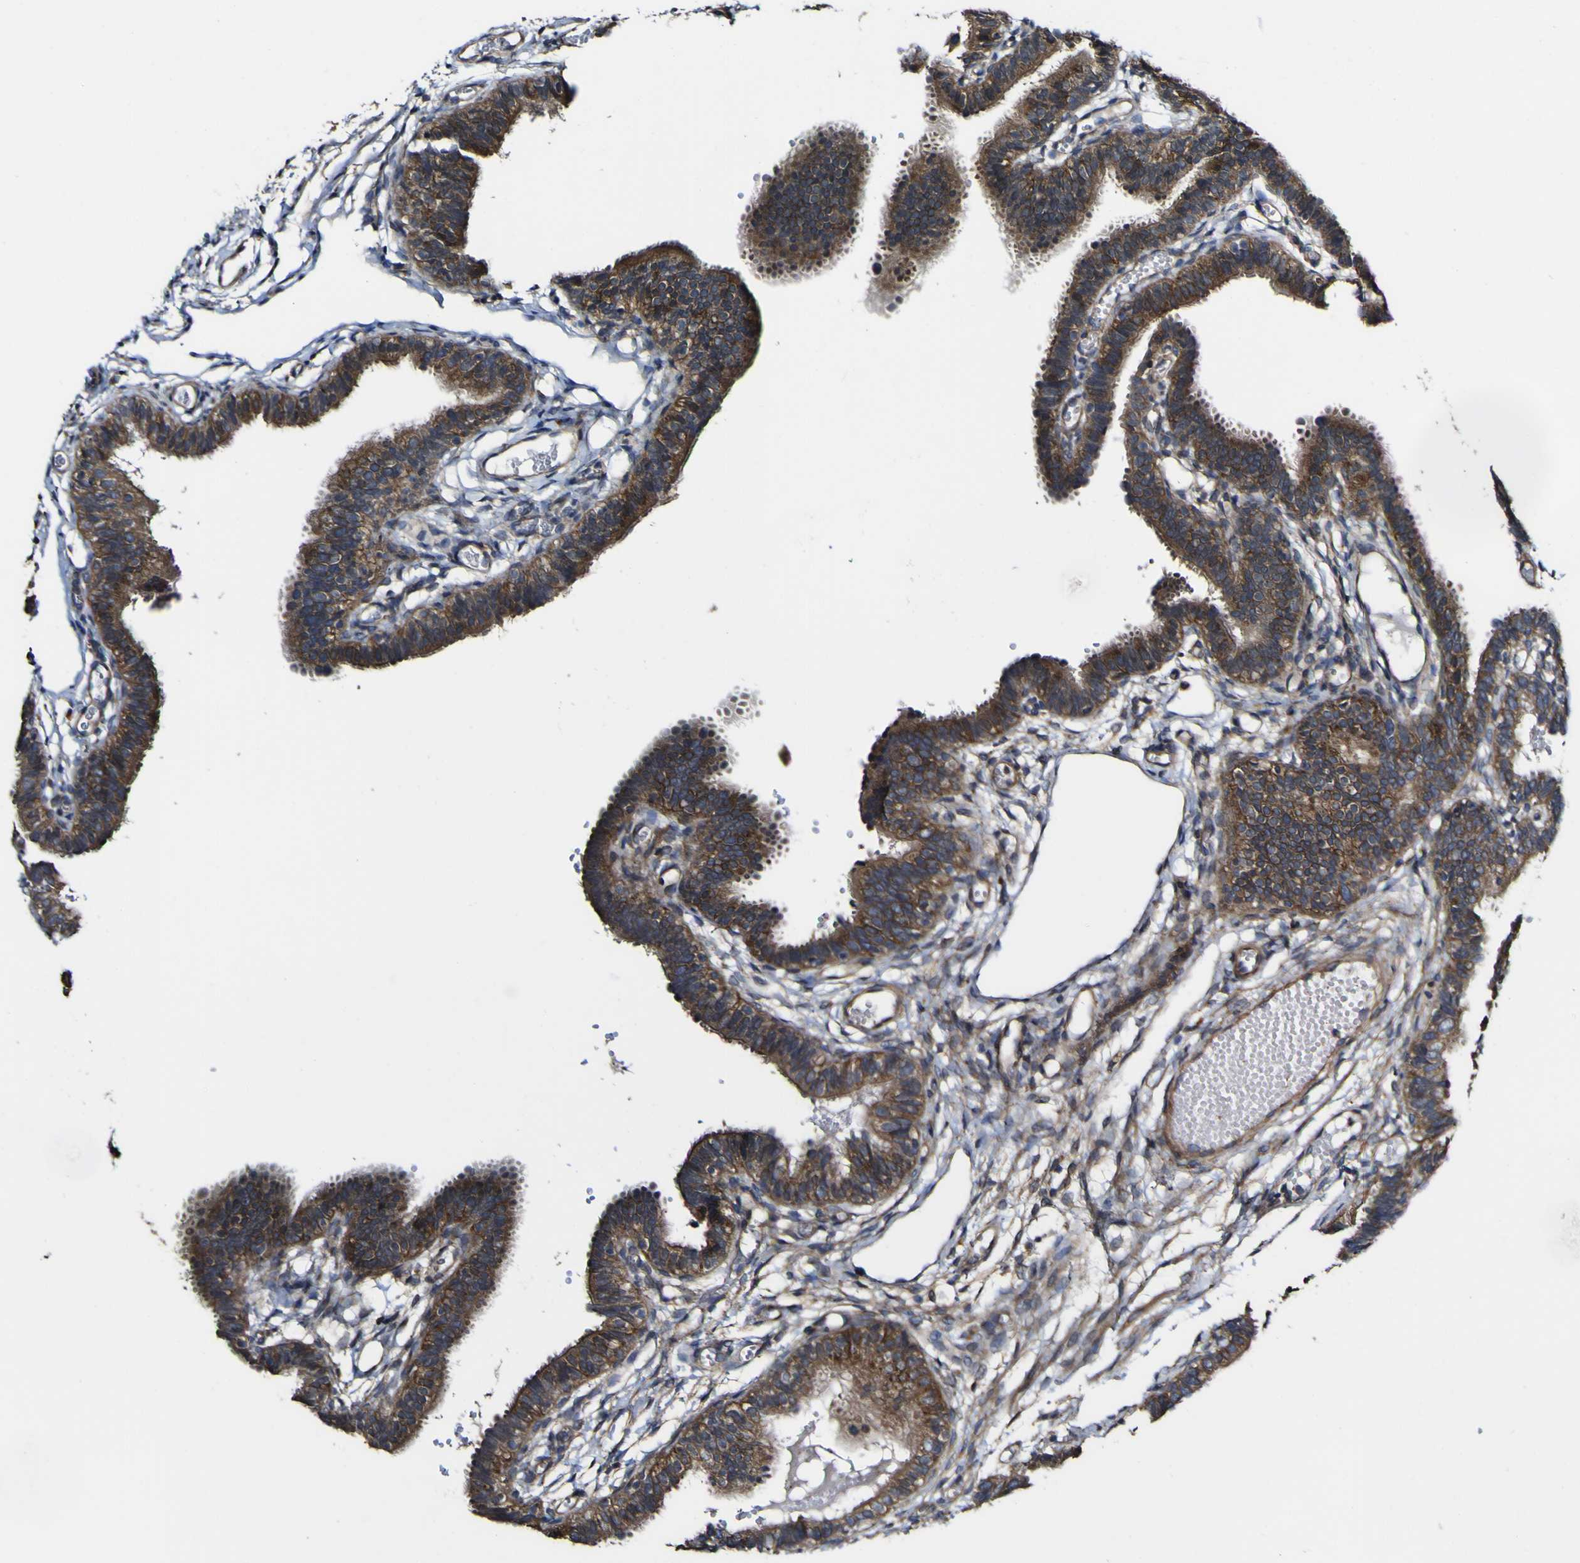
{"staining": {"intensity": "strong", "quantity": ">75%", "location": "cytoplasmic/membranous"}, "tissue": "fallopian tube", "cell_type": "Glandular cells", "image_type": "normal", "snomed": [{"axis": "morphology", "description": "Normal tissue, NOS"}, {"axis": "topography", "description": "Fallopian tube"}, {"axis": "topography", "description": "Placenta"}], "caption": "Protein staining of unremarkable fallopian tube displays strong cytoplasmic/membranous staining in about >75% of glandular cells. (DAB (3,3'-diaminobenzidine) = brown stain, brightfield microscopy at high magnification).", "gene": "NAALADL2", "patient": {"sex": "female", "age": 34}}